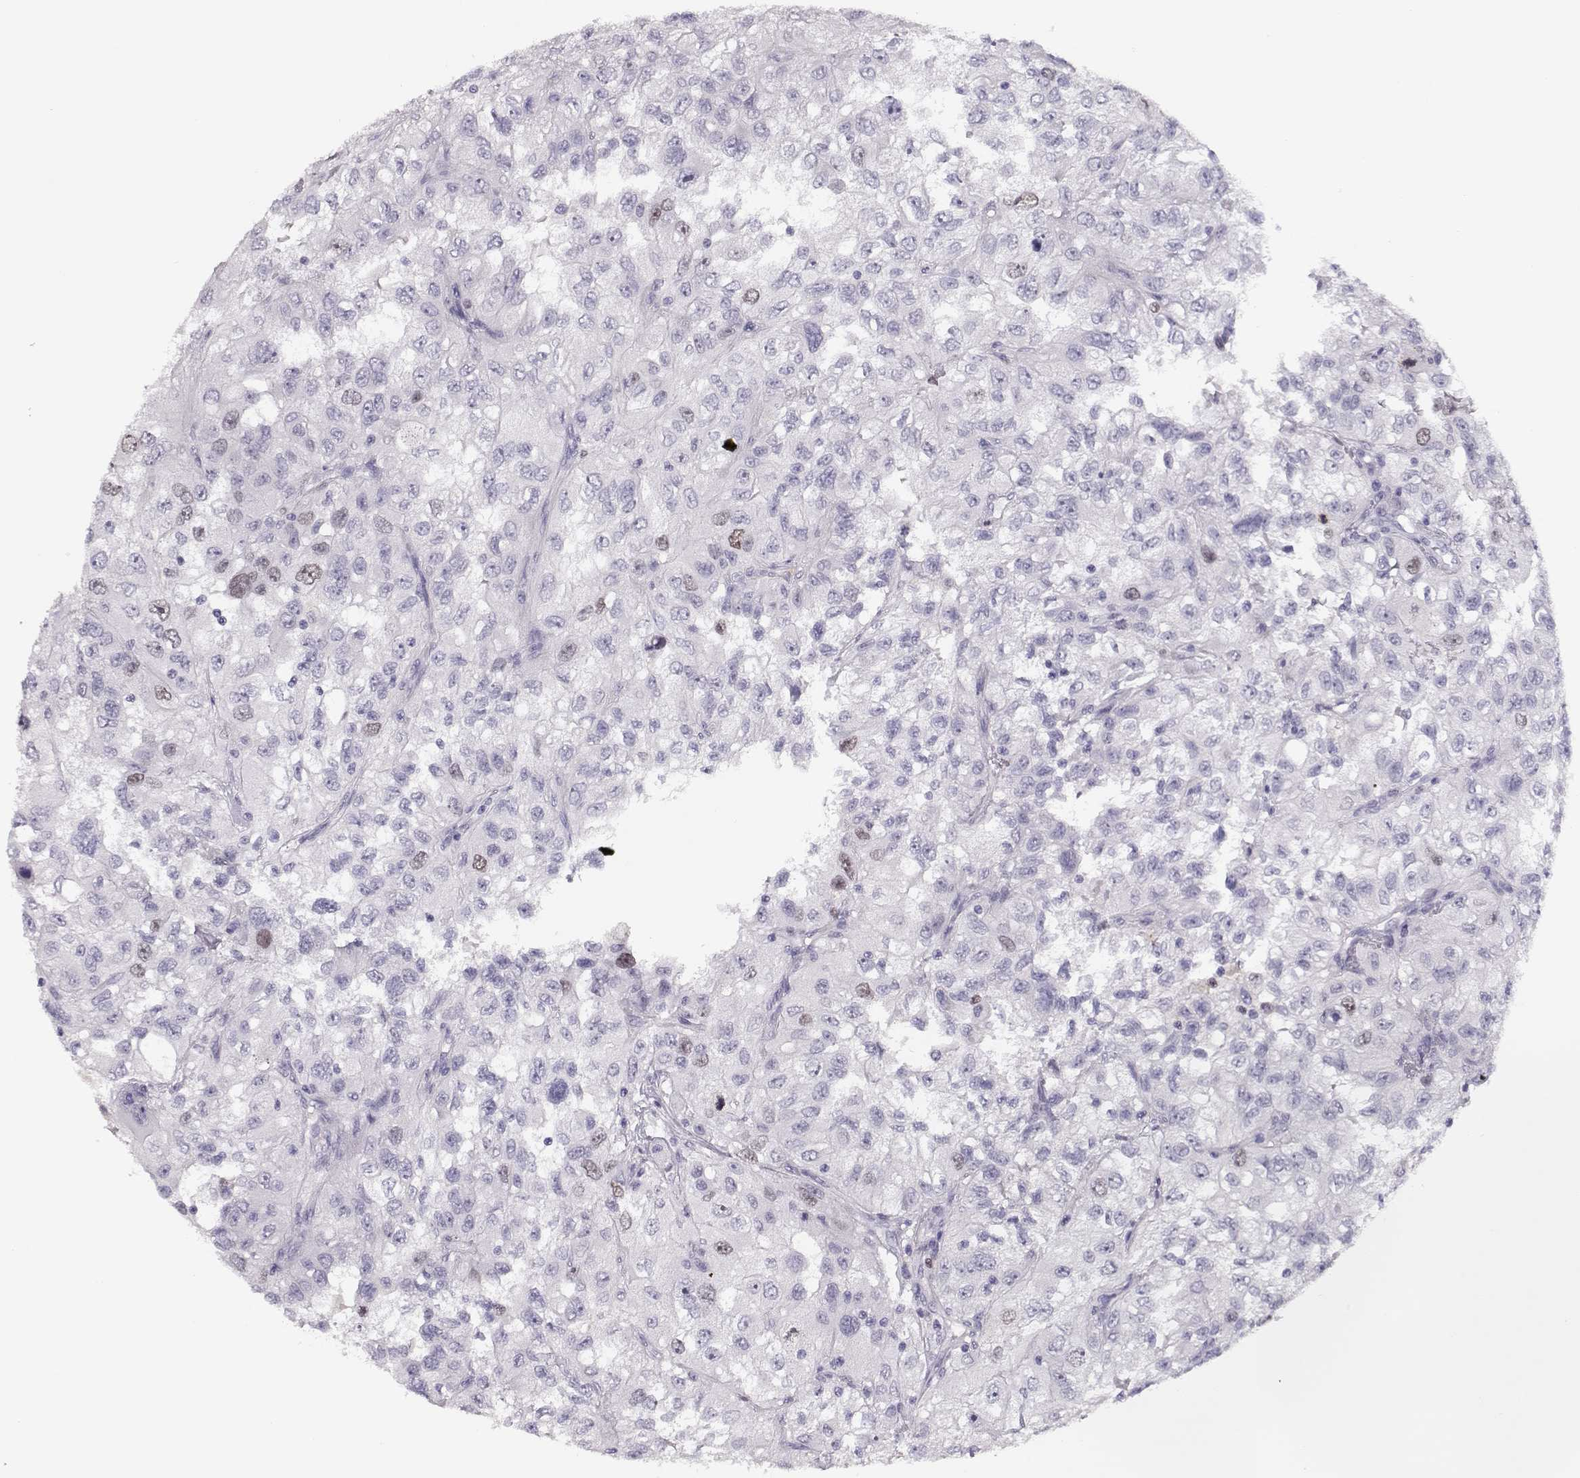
{"staining": {"intensity": "weak", "quantity": "<25%", "location": "nuclear"}, "tissue": "renal cancer", "cell_type": "Tumor cells", "image_type": "cancer", "snomed": [{"axis": "morphology", "description": "Adenocarcinoma, NOS"}, {"axis": "topography", "description": "Kidney"}], "caption": "Protein analysis of renal cancer (adenocarcinoma) demonstrates no significant staining in tumor cells. Brightfield microscopy of immunohistochemistry stained with DAB (brown) and hematoxylin (blue), captured at high magnification.", "gene": "SGO1", "patient": {"sex": "male", "age": 64}}